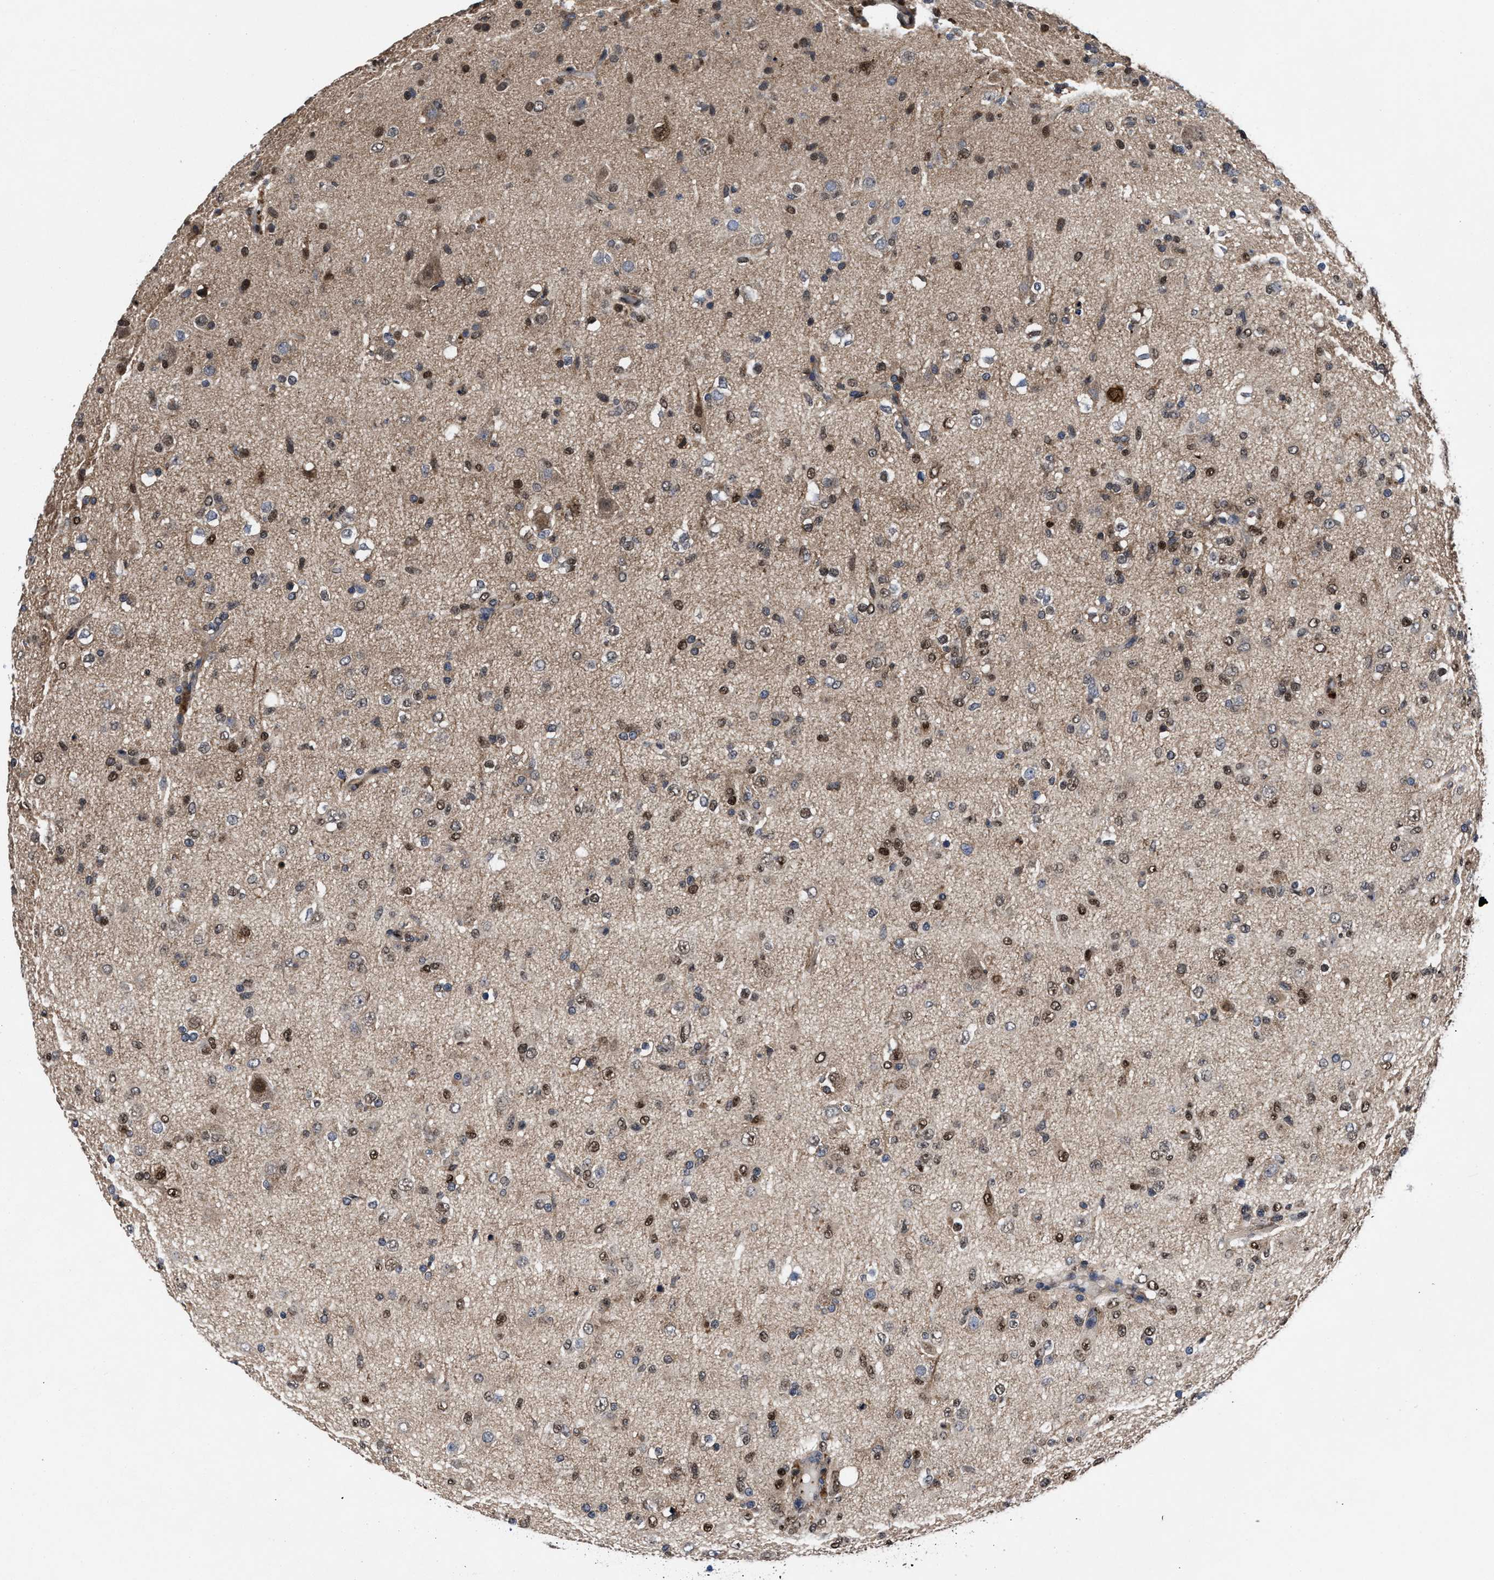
{"staining": {"intensity": "moderate", "quantity": "<25%", "location": "nuclear"}, "tissue": "glioma", "cell_type": "Tumor cells", "image_type": "cancer", "snomed": [{"axis": "morphology", "description": "Glioma, malignant, Low grade"}, {"axis": "topography", "description": "Brain"}], "caption": "Human malignant low-grade glioma stained with a protein marker displays moderate staining in tumor cells.", "gene": "ACLY", "patient": {"sex": "male", "age": 65}}